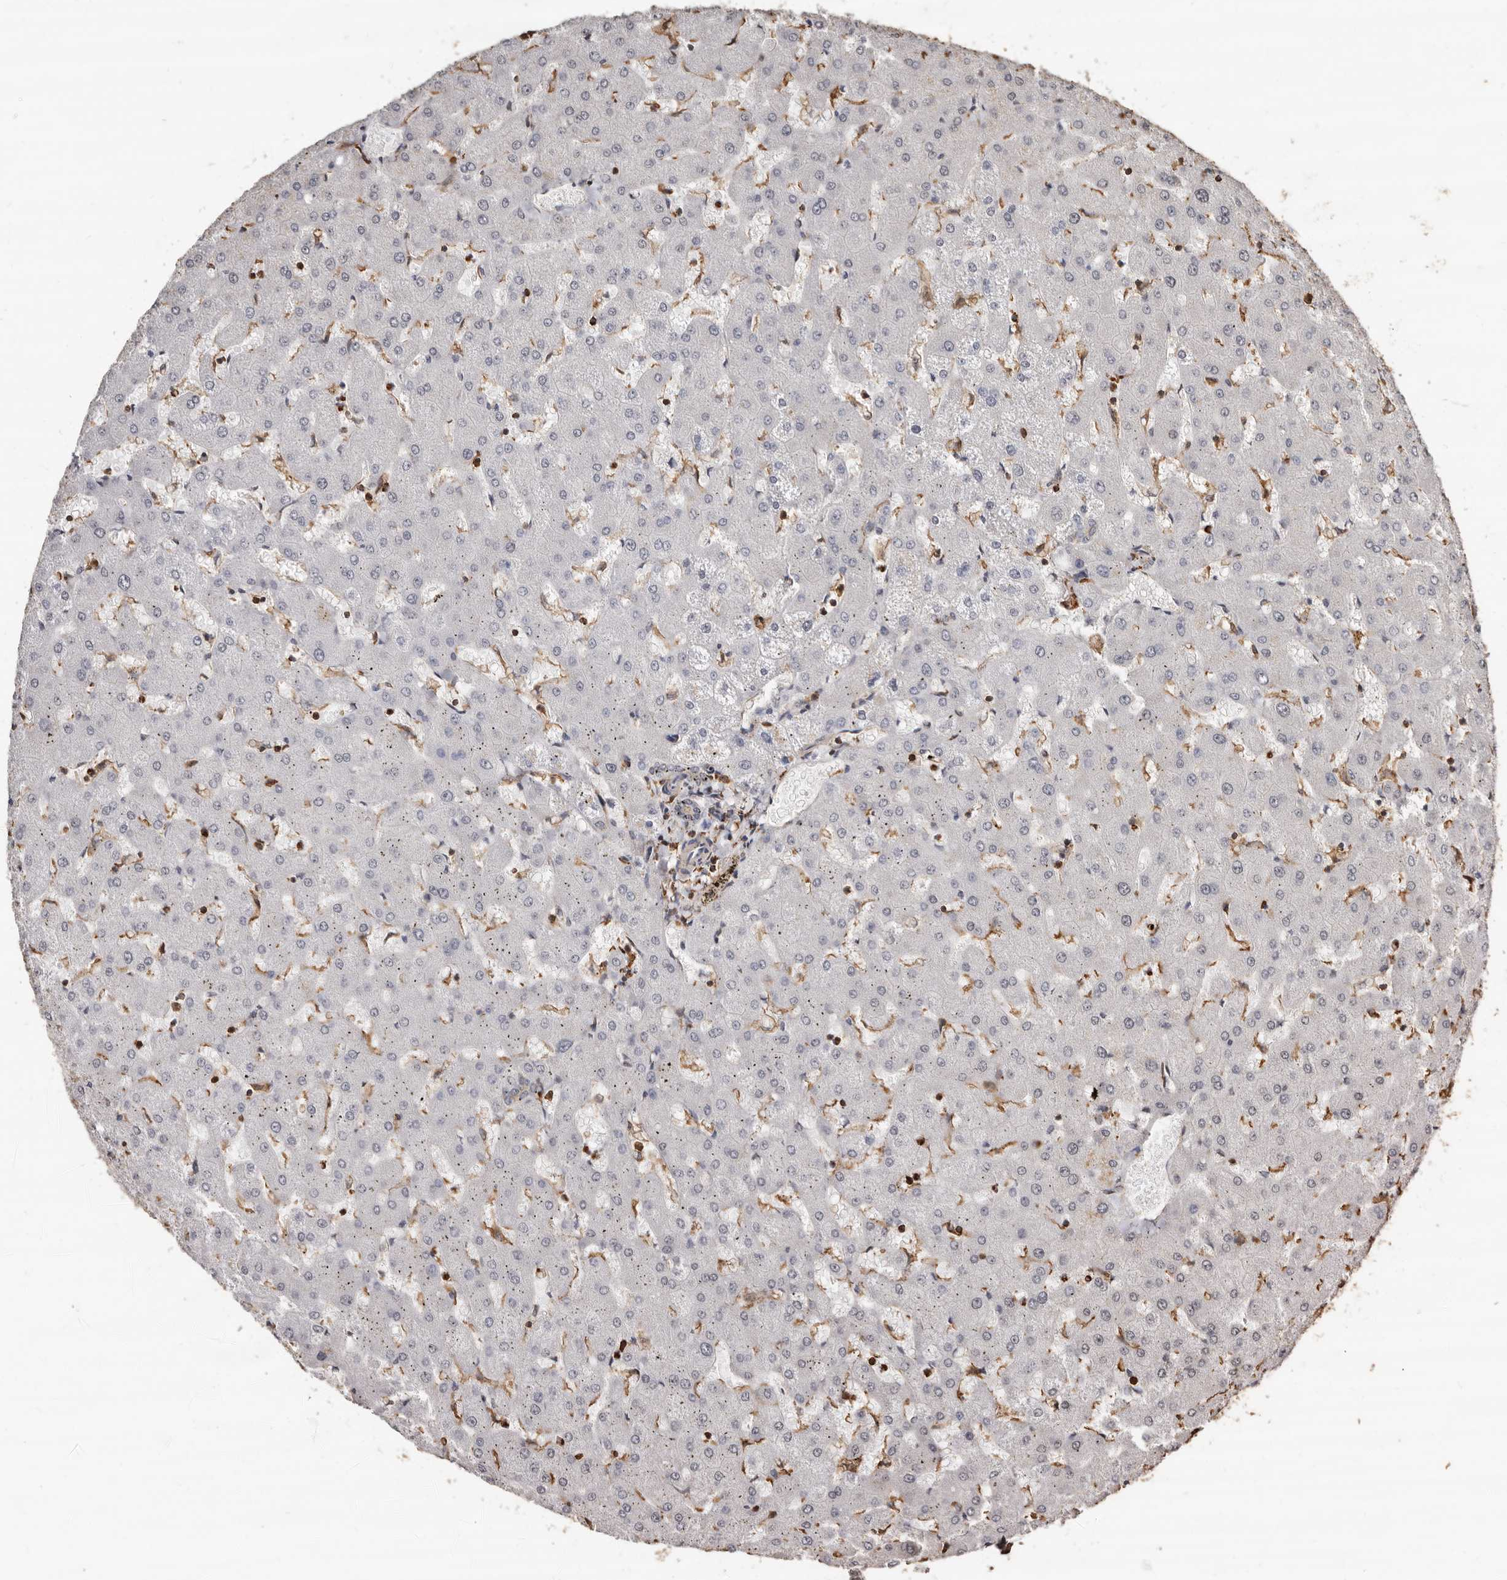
{"staining": {"intensity": "negative", "quantity": "none", "location": "none"}, "tissue": "liver", "cell_type": "Cholangiocytes", "image_type": "normal", "snomed": [{"axis": "morphology", "description": "Normal tissue, NOS"}, {"axis": "topography", "description": "Liver"}], "caption": "The immunohistochemistry micrograph has no significant positivity in cholangiocytes of liver. Nuclei are stained in blue.", "gene": "GSK3A", "patient": {"sex": "female", "age": 63}}